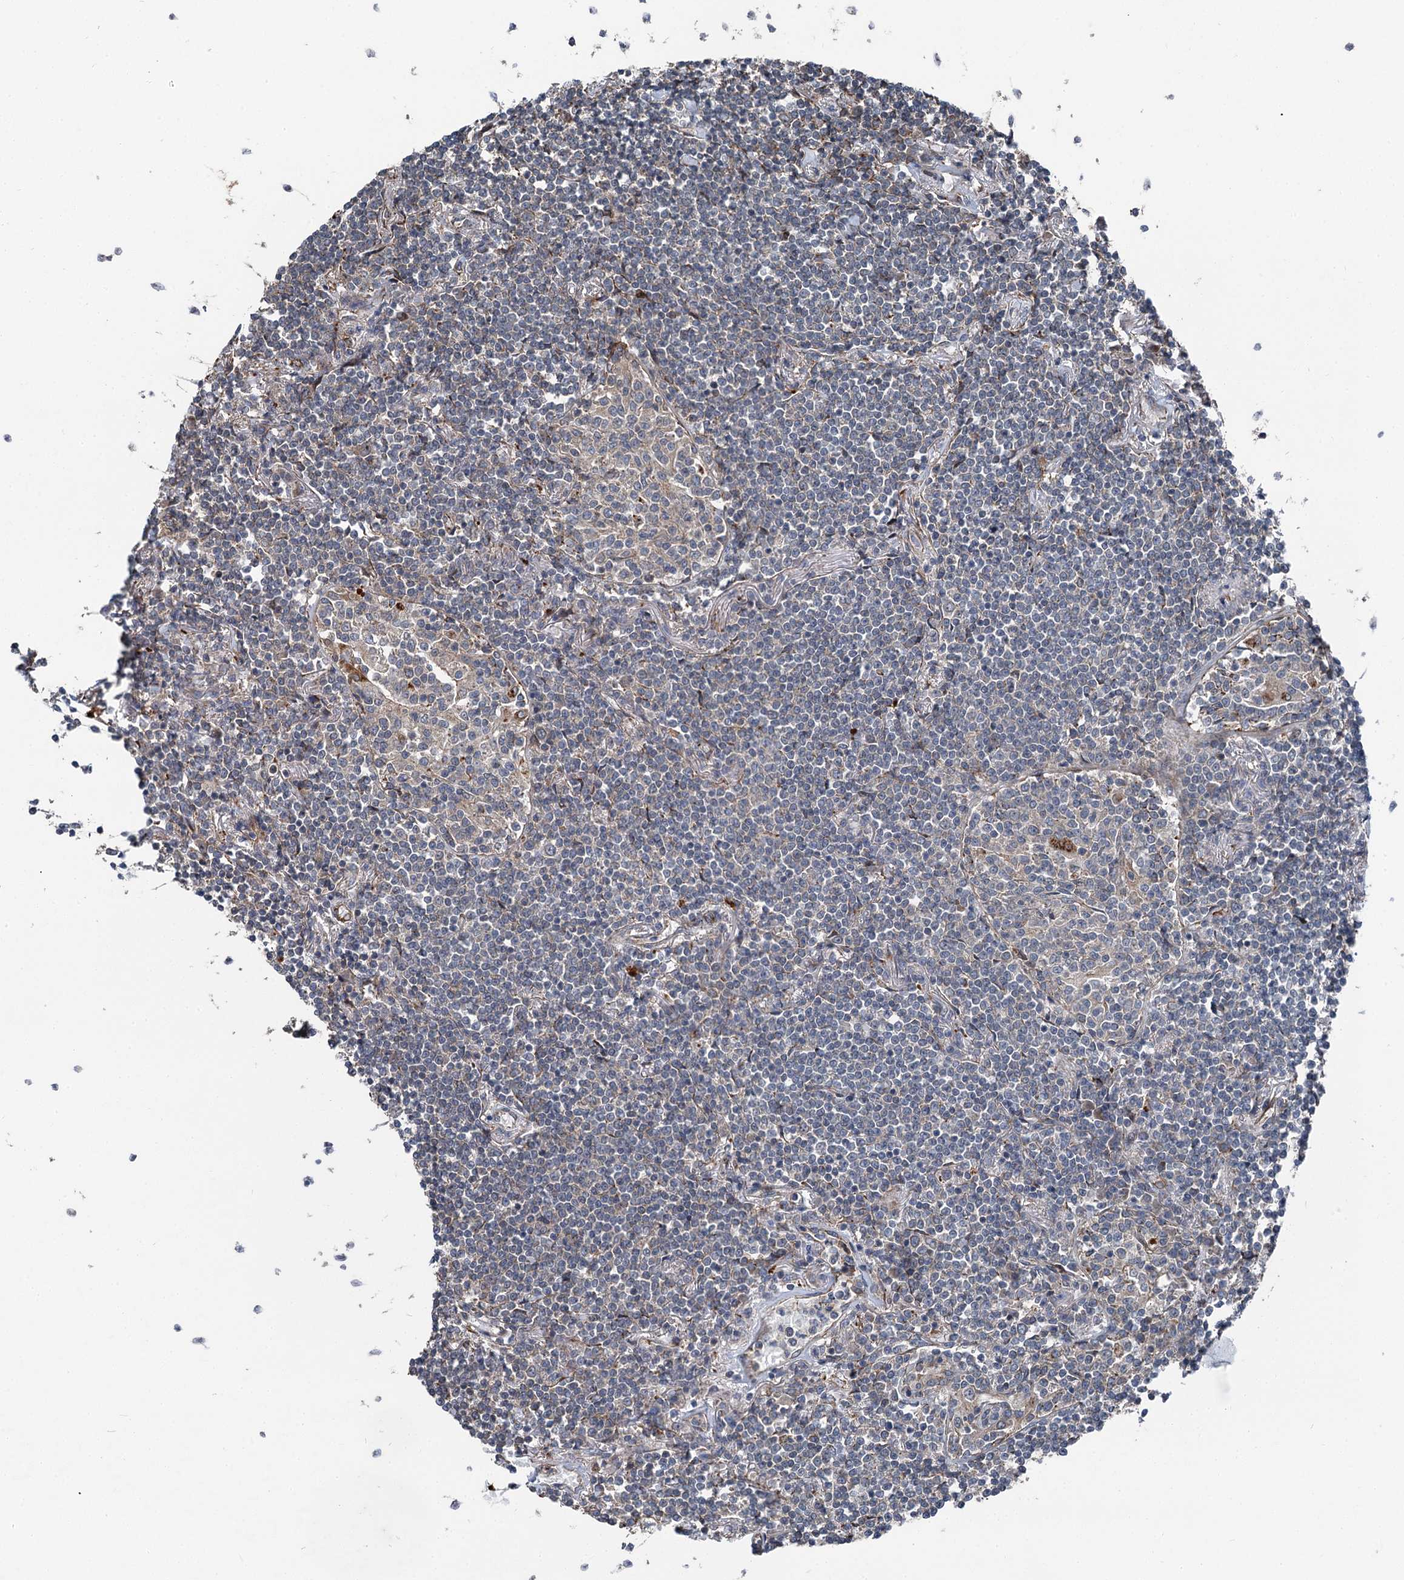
{"staining": {"intensity": "negative", "quantity": "none", "location": "none"}, "tissue": "lymphoma", "cell_type": "Tumor cells", "image_type": "cancer", "snomed": [{"axis": "morphology", "description": "Malignant lymphoma, non-Hodgkin's type, Low grade"}, {"axis": "topography", "description": "Lung"}], "caption": "The immunohistochemistry histopathology image has no significant expression in tumor cells of low-grade malignant lymphoma, non-Hodgkin's type tissue.", "gene": "POLR1D", "patient": {"sex": "female", "age": 71}}